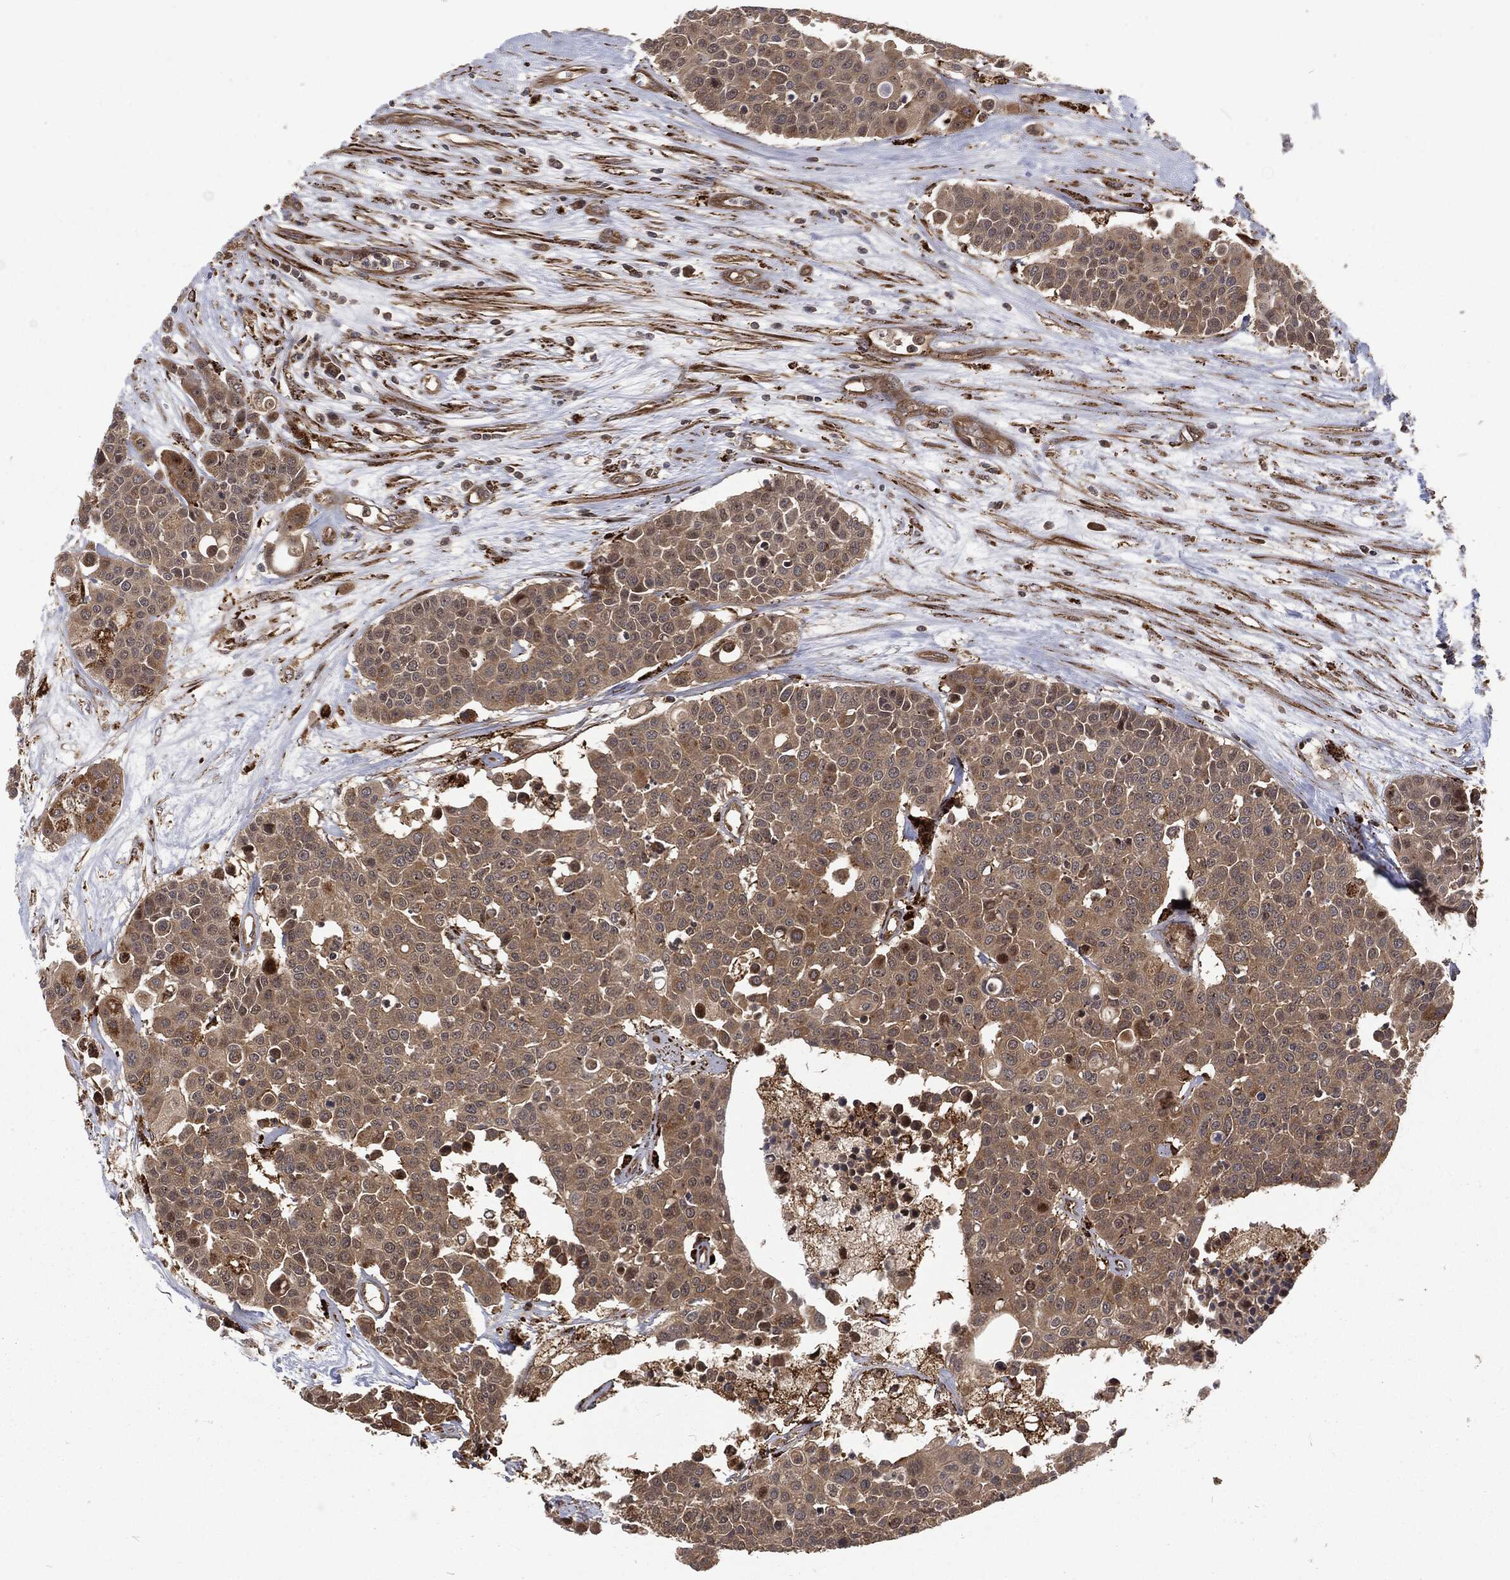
{"staining": {"intensity": "moderate", "quantity": "25%-75%", "location": "cytoplasmic/membranous"}, "tissue": "carcinoid", "cell_type": "Tumor cells", "image_type": "cancer", "snomed": [{"axis": "morphology", "description": "Carcinoid, malignant, NOS"}, {"axis": "topography", "description": "Colon"}], "caption": "Human carcinoid stained for a protein (brown) displays moderate cytoplasmic/membranous positive staining in about 25%-75% of tumor cells.", "gene": "RFTN1", "patient": {"sex": "male", "age": 81}}